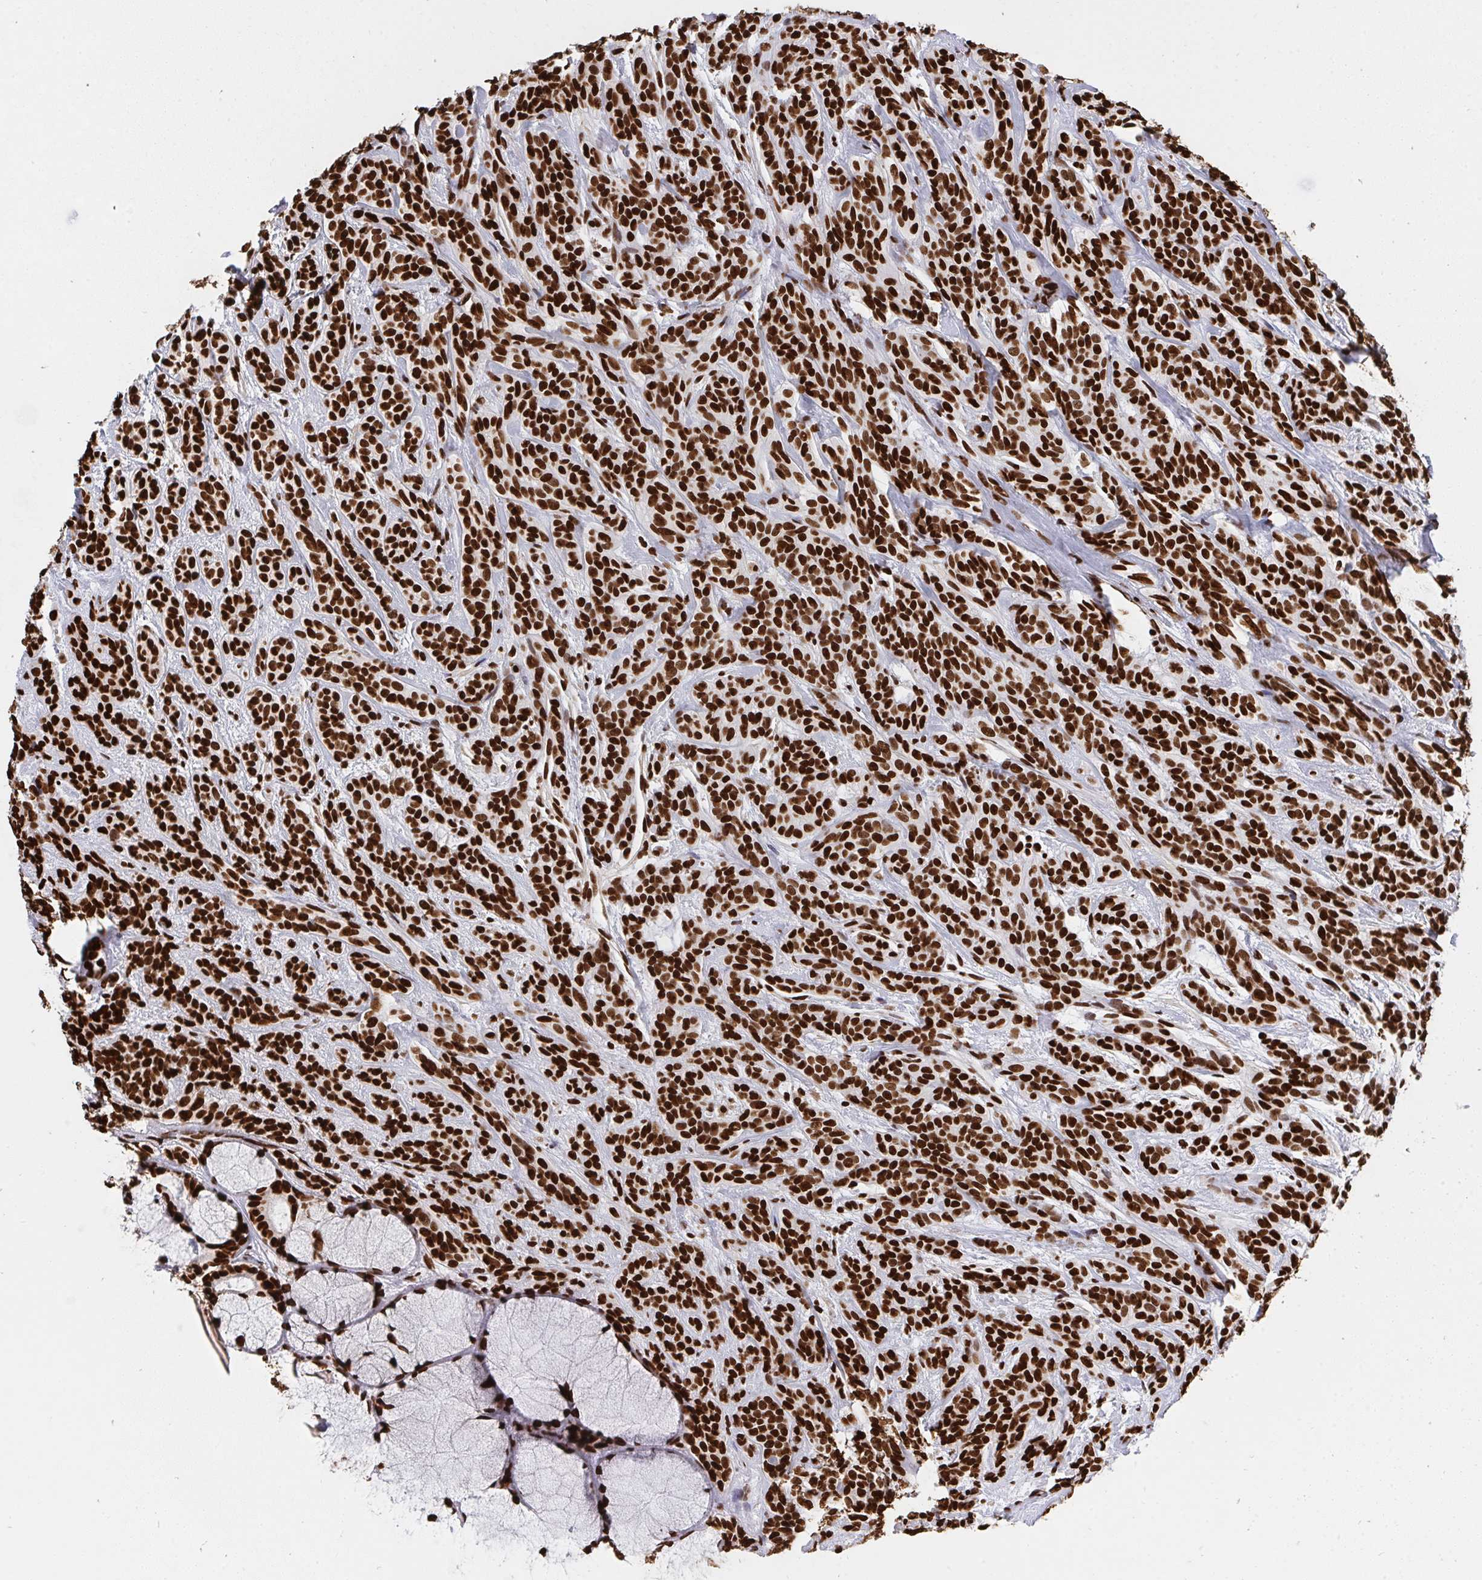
{"staining": {"intensity": "strong", "quantity": ">75%", "location": "nuclear"}, "tissue": "head and neck cancer", "cell_type": "Tumor cells", "image_type": "cancer", "snomed": [{"axis": "morphology", "description": "Adenocarcinoma, NOS"}, {"axis": "topography", "description": "Head-Neck"}], "caption": "Immunohistochemistry (IHC) of head and neck cancer reveals high levels of strong nuclear expression in approximately >75% of tumor cells.", "gene": "HNRNPL", "patient": {"sex": "female", "age": 57}}